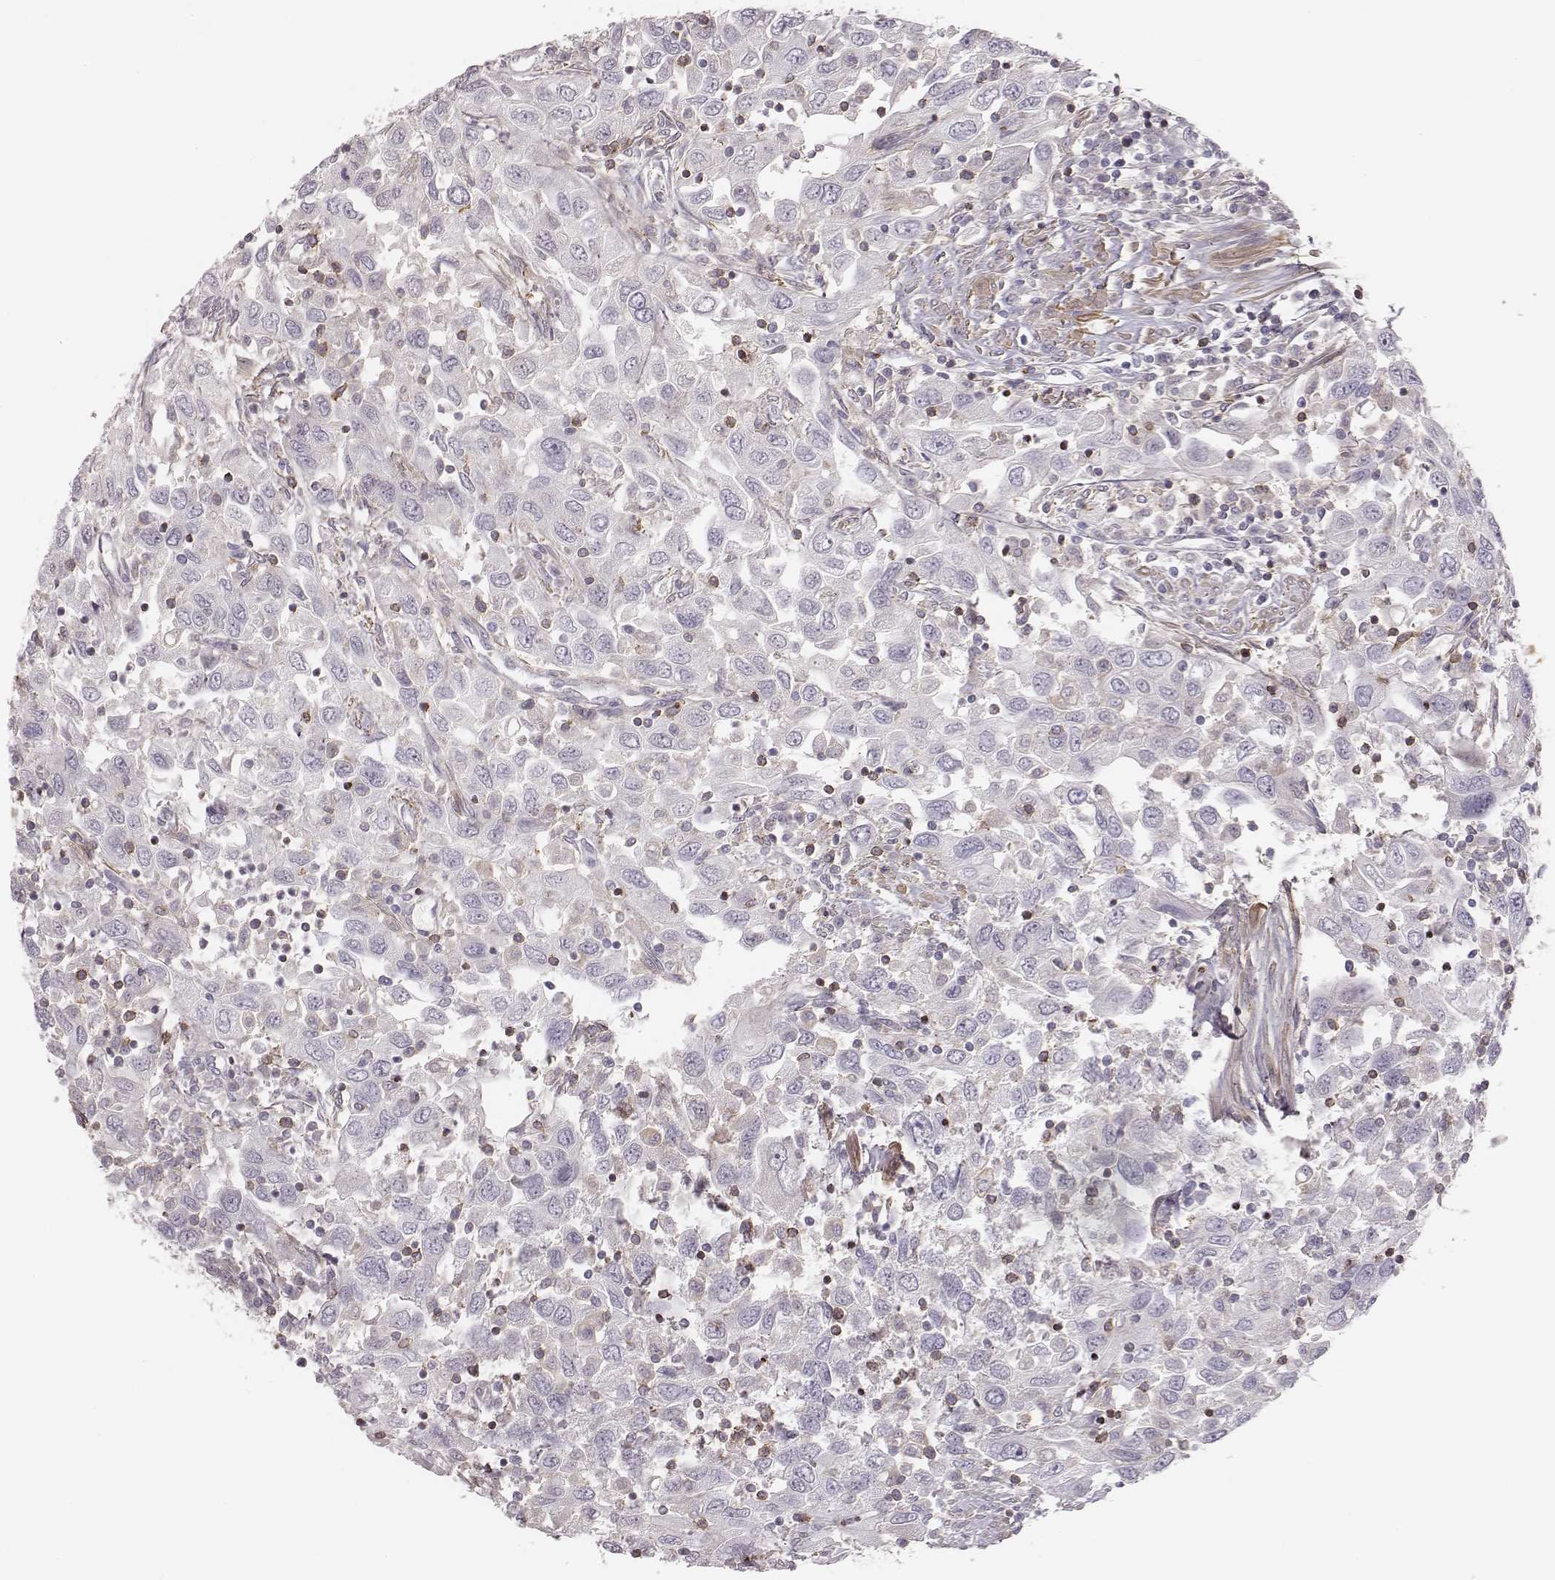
{"staining": {"intensity": "negative", "quantity": "none", "location": "none"}, "tissue": "urothelial cancer", "cell_type": "Tumor cells", "image_type": "cancer", "snomed": [{"axis": "morphology", "description": "Urothelial carcinoma, High grade"}, {"axis": "topography", "description": "Urinary bladder"}], "caption": "Immunohistochemistry (IHC) histopathology image of high-grade urothelial carcinoma stained for a protein (brown), which shows no staining in tumor cells.", "gene": "ZYX", "patient": {"sex": "male", "age": 76}}